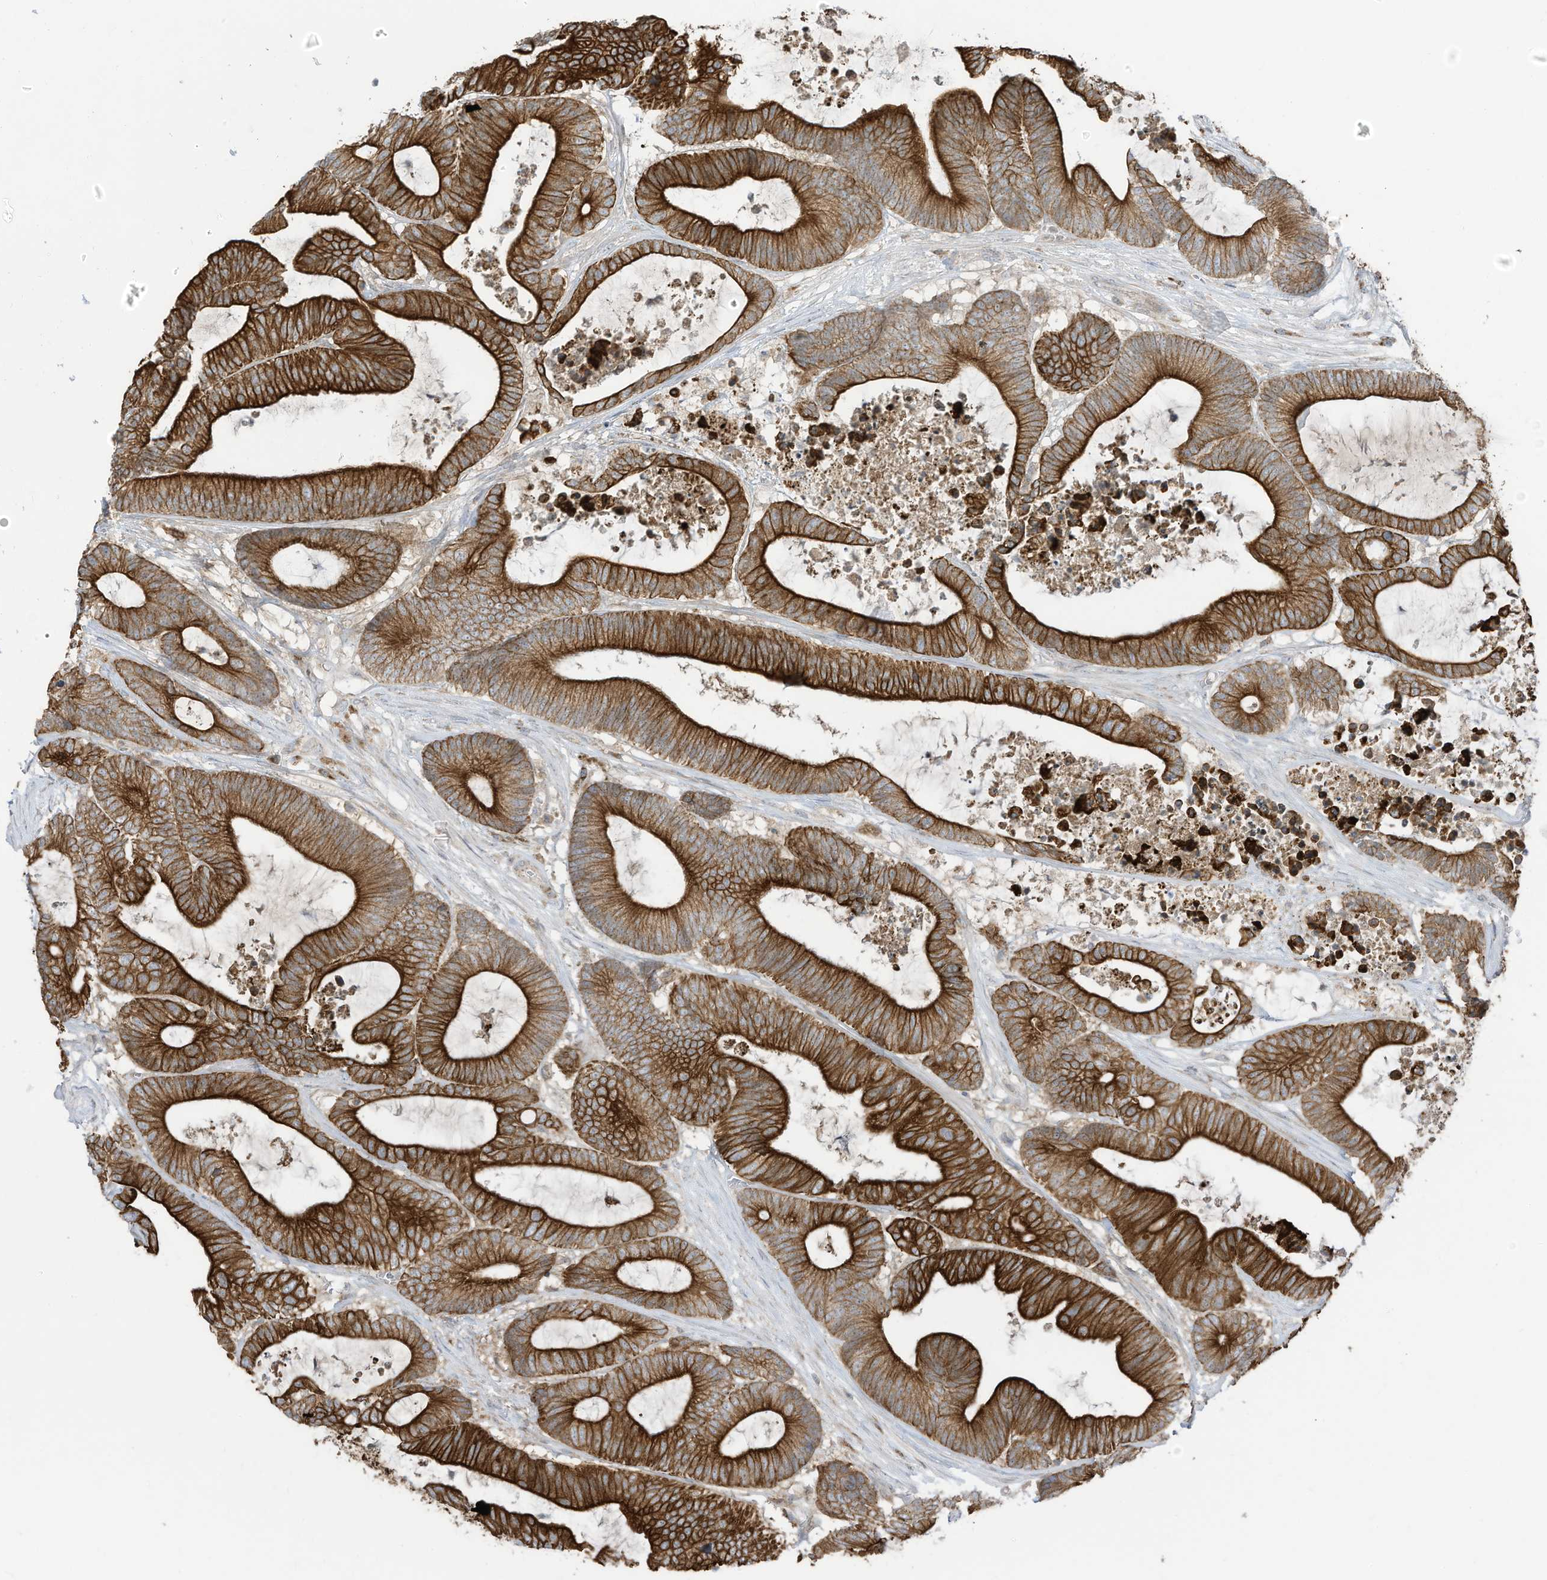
{"staining": {"intensity": "strong", "quantity": ">75%", "location": "cytoplasmic/membranous"}, "tissue": "colorectal cancer", "cell_type": "Tumor cells", "image_type": "cancer", "snomed": [{"axis": "morphology", "description": "Adenocarcinoma, NOS"}, {"axis": "topography", "description": "Colon"}], "caption": "Immunohistochemical staining of human colorectal cancer exhibits high levels of strong cytoplasmic/membranous protein positivity in approximately >75% of tumor cells.", "gene": "CGAS", "patient": {"sex": "female", "age": 84}}